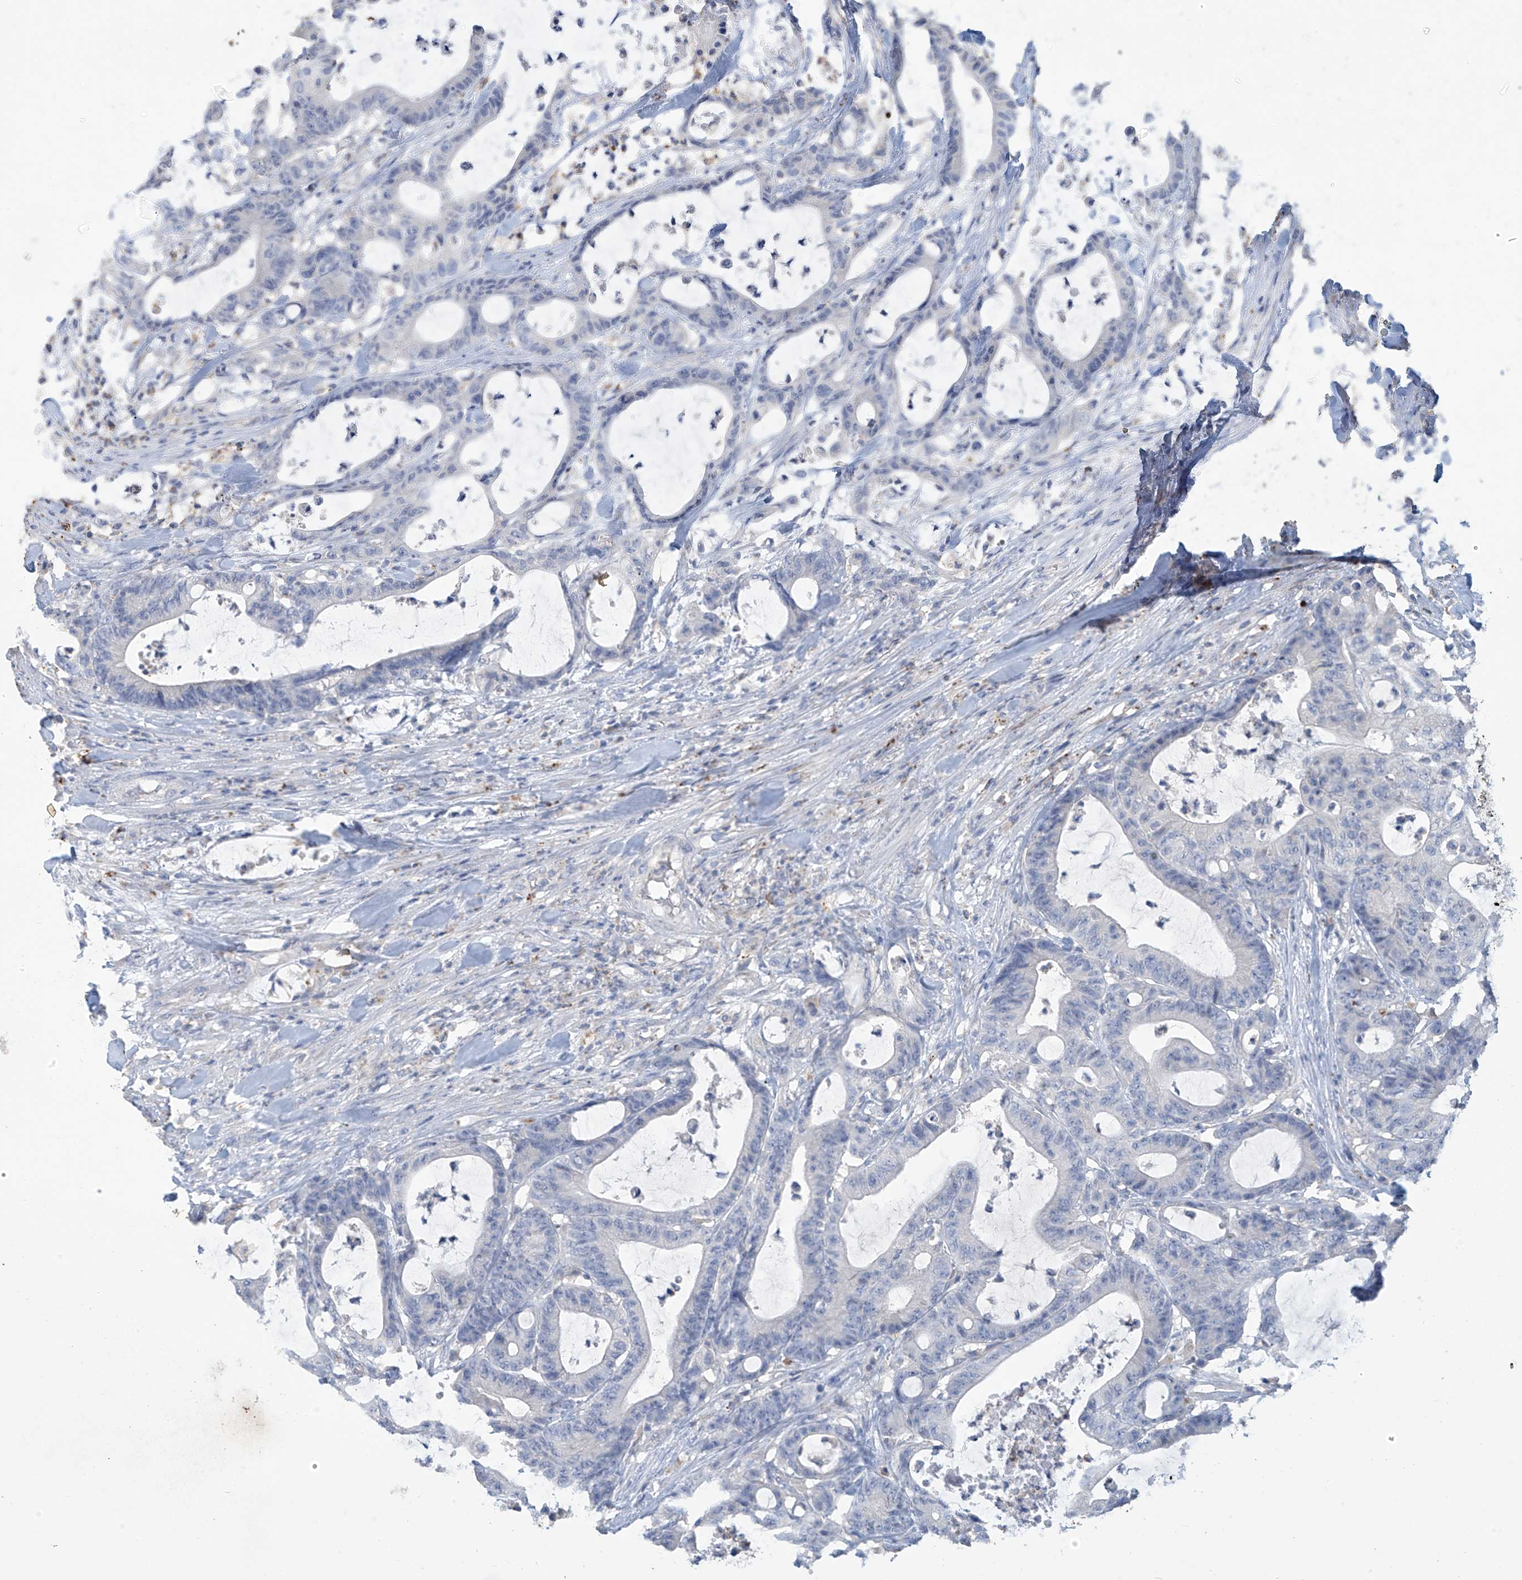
{"staining": {"intensity": "negative", "quantity": "none", "location": "none"}, "tissue": "colorectal cancer", "cell_type": "Tumor cells", "image_type": "cancer", "snomed": [{"axis": "morphology", "description": "Adenocarcinoma, NOS"}, {"axis": "topography", "description": "Colon"}], "caption": "High magnification brightfield microscopy of colorectal adenocarcinoma stained with DAB (3,3'-diaminobenzidine) (brown) and counterstained with hematoxylin (blue): tumor cells show no significant positivity.", "gene": "OGT", "patient": {"sex": "female", "age": 84}}